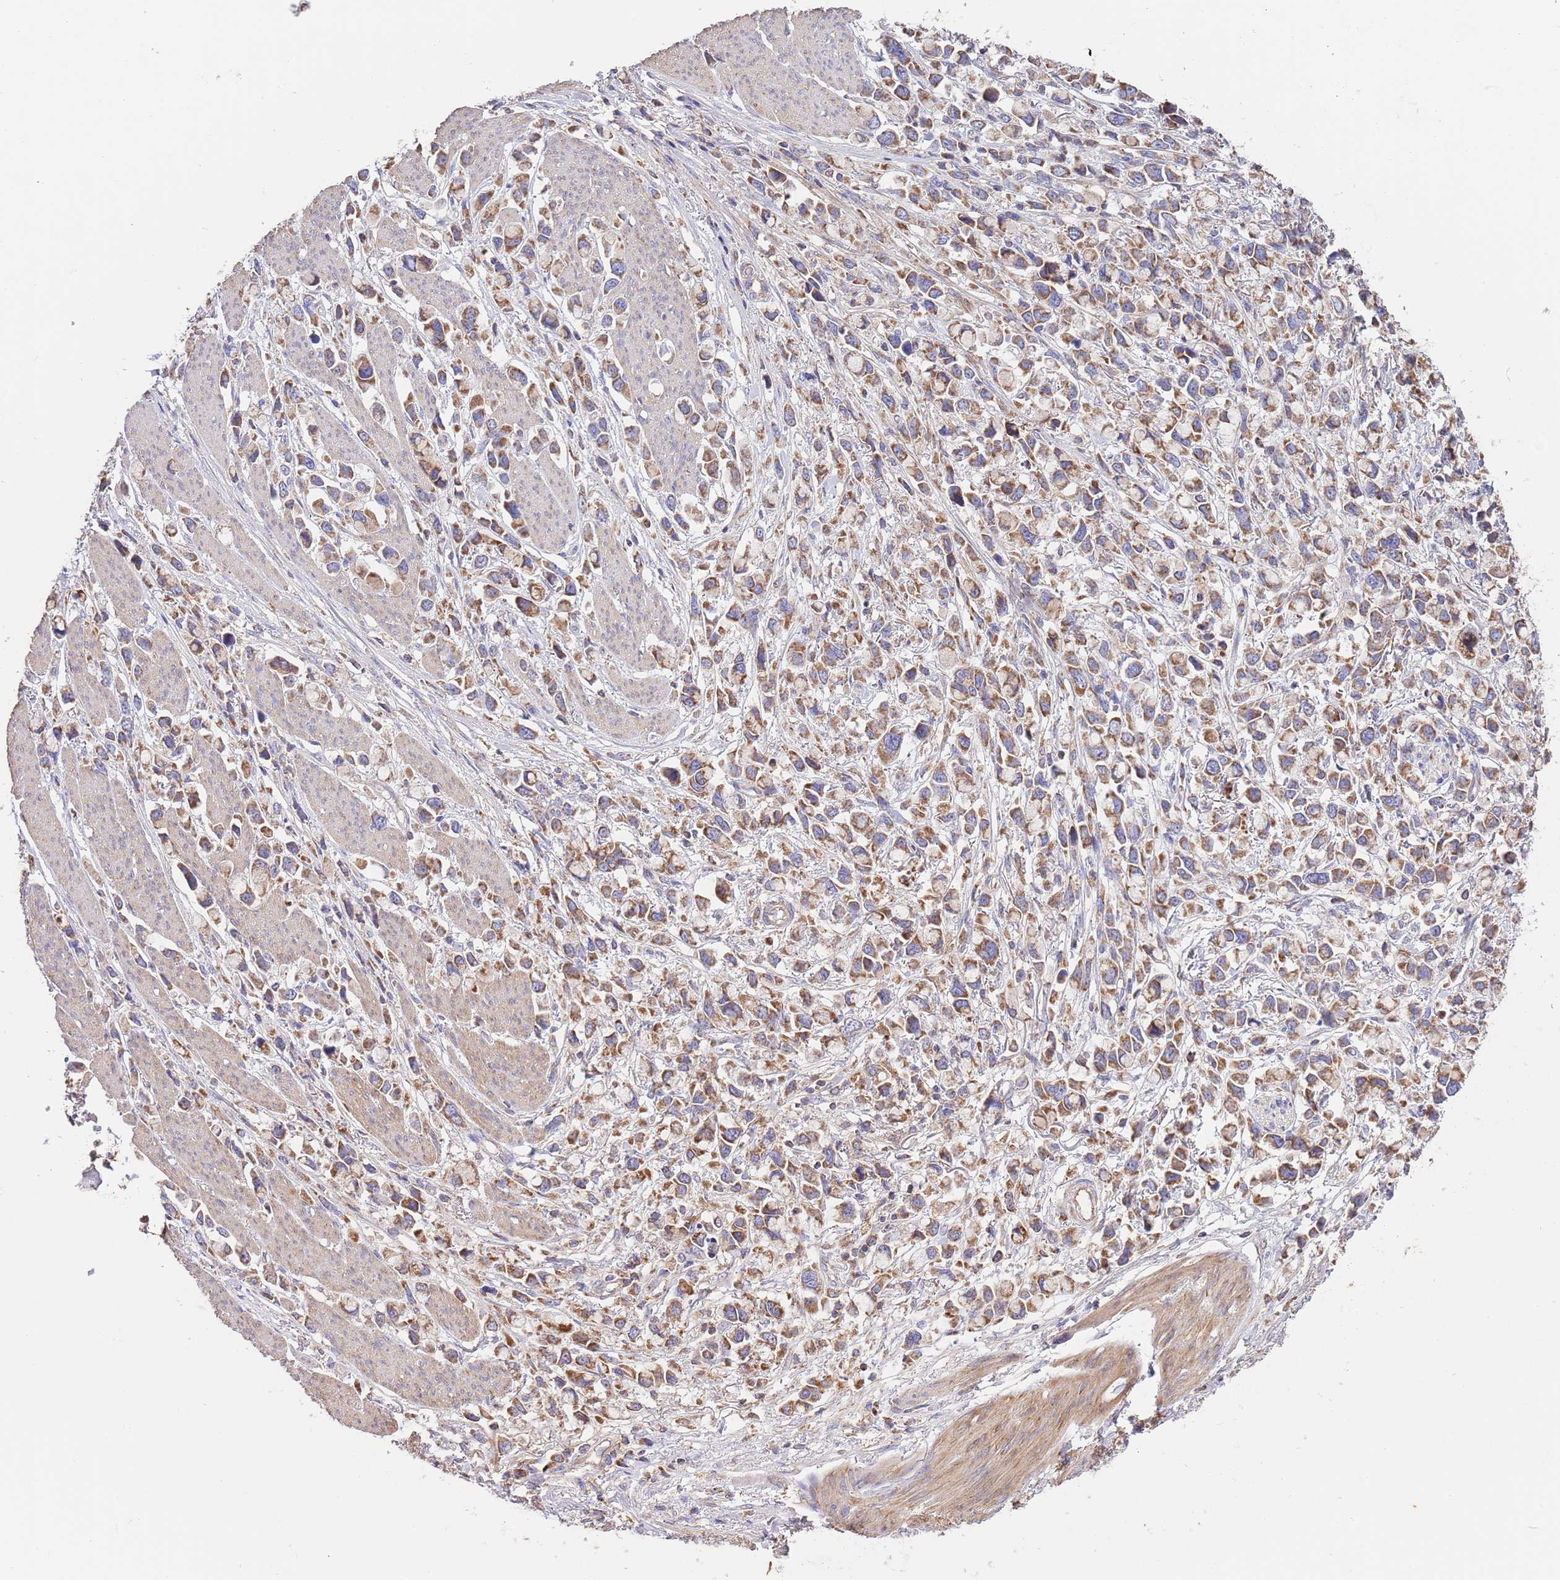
{"staining": {"intensity": "strong", "quantity": ">75%", "location": "cytoplasmic/membranous"}, "tissue": "stomach cancer", "cell_type": "Tumor cells", "image_type": "cancer", "snomed": [{"axis": "morphology", "description": "Adenocarcinoma, NOS"}, {"axis": "topography", "description": "Stomach"}], "caption": "Tumor cells demonstrate high levels of strong cytoplasmic/membranous expression in approximately >75% of cells in human stomach adenocarcinoma.", "gene": "DNAJA3", "patient": {"sex": "female", "age": 81}}